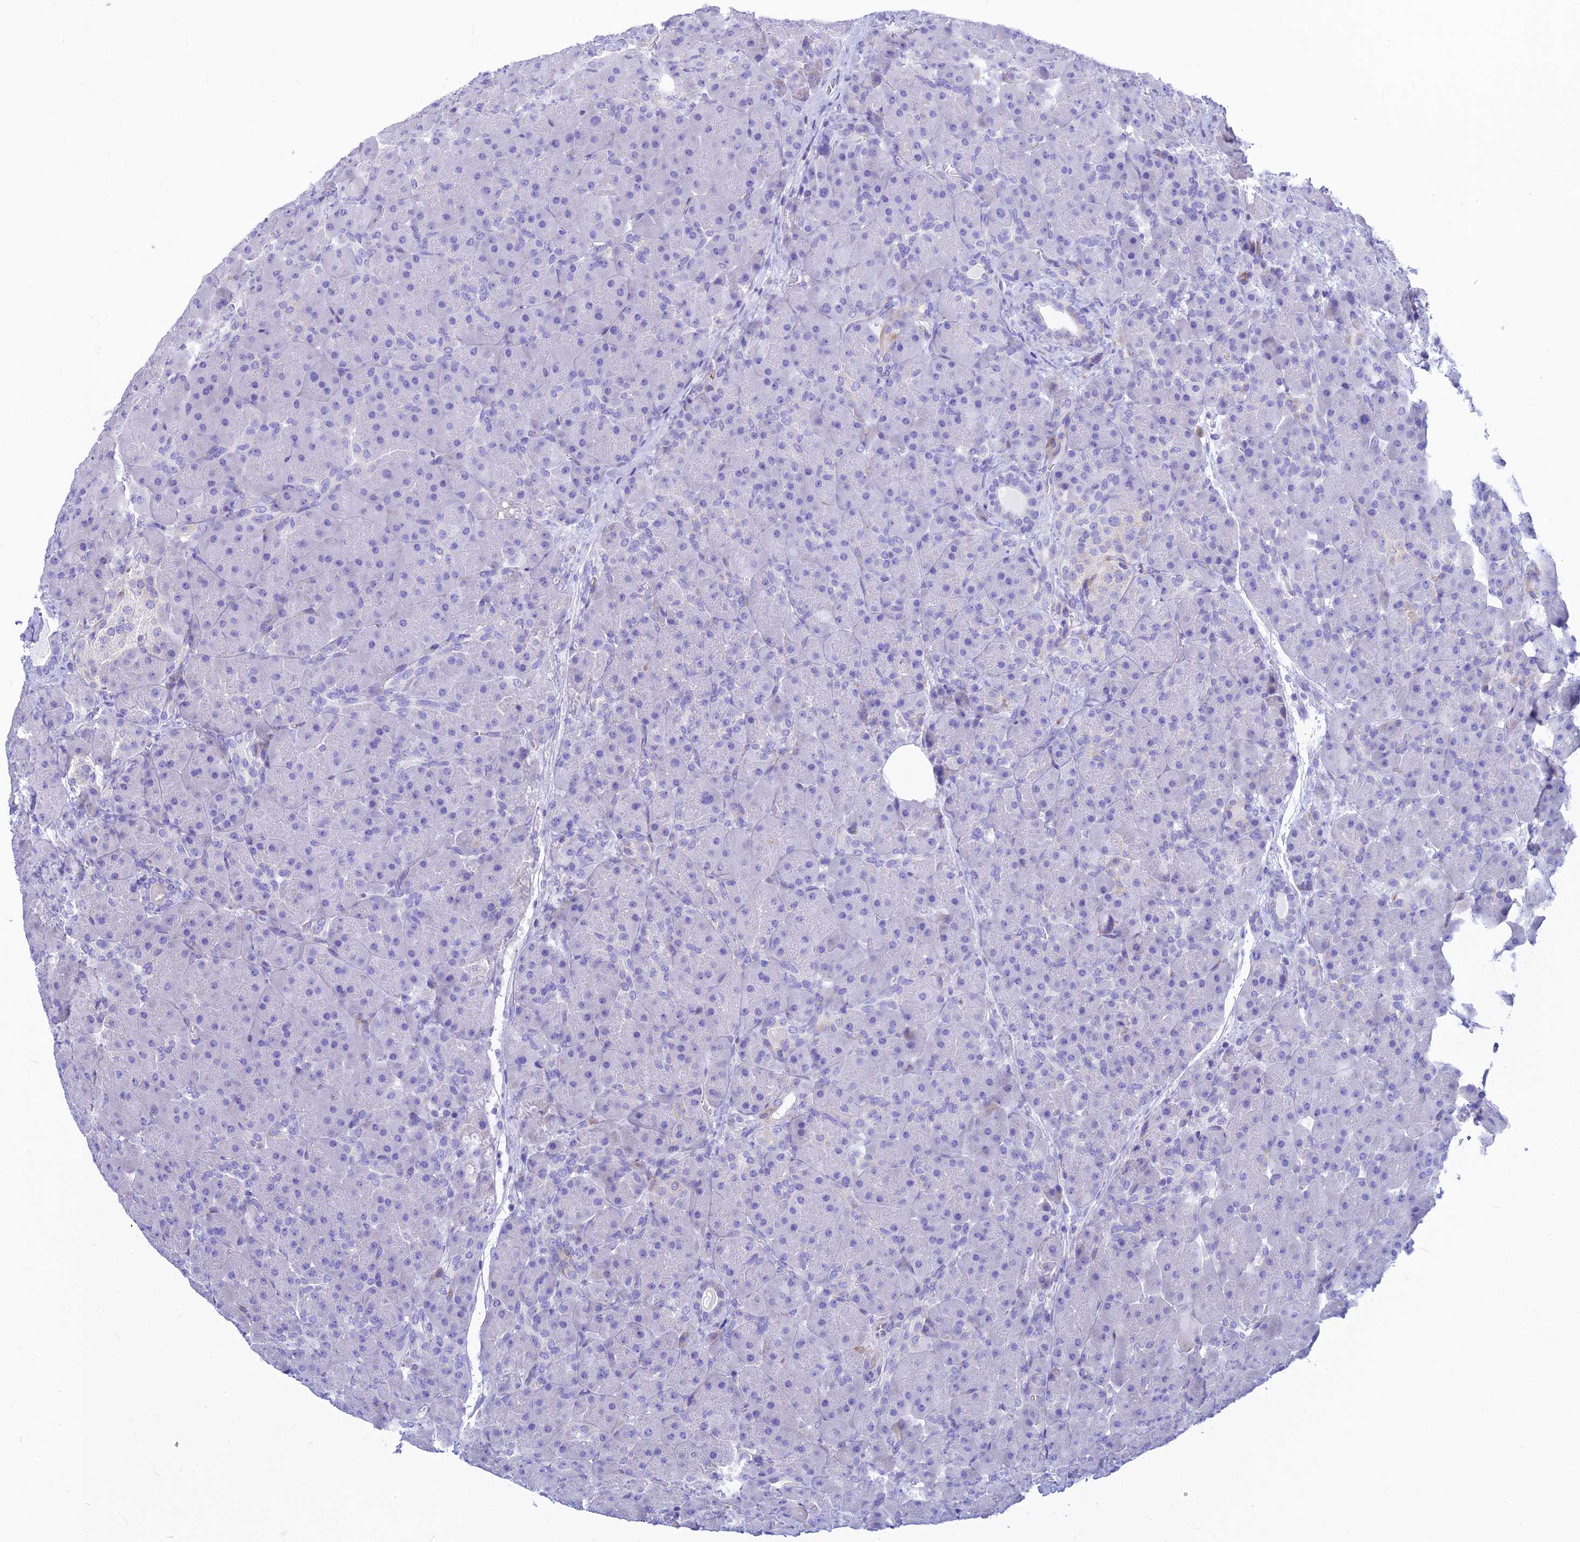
{"staining": {"intensity": "negative", "quantity": "none", "location": "none"}, "tissue": "pancreas", "cell_type": "Exocrine glandular cells", "image_type": "normal", "snomed": [{"axis": "morphology", "description": "Normal tissue, NOS"}, {"axis": "topography", "description": "Pancreas"}], "caption": "Immunohistochemistry histopathology image of normal human pancreas stained for a protein (brown), which demonstrates no expression in exocrine glandular cells.", "gene": "CNOT6", "patient": {"sex": "male", "age": 66}}